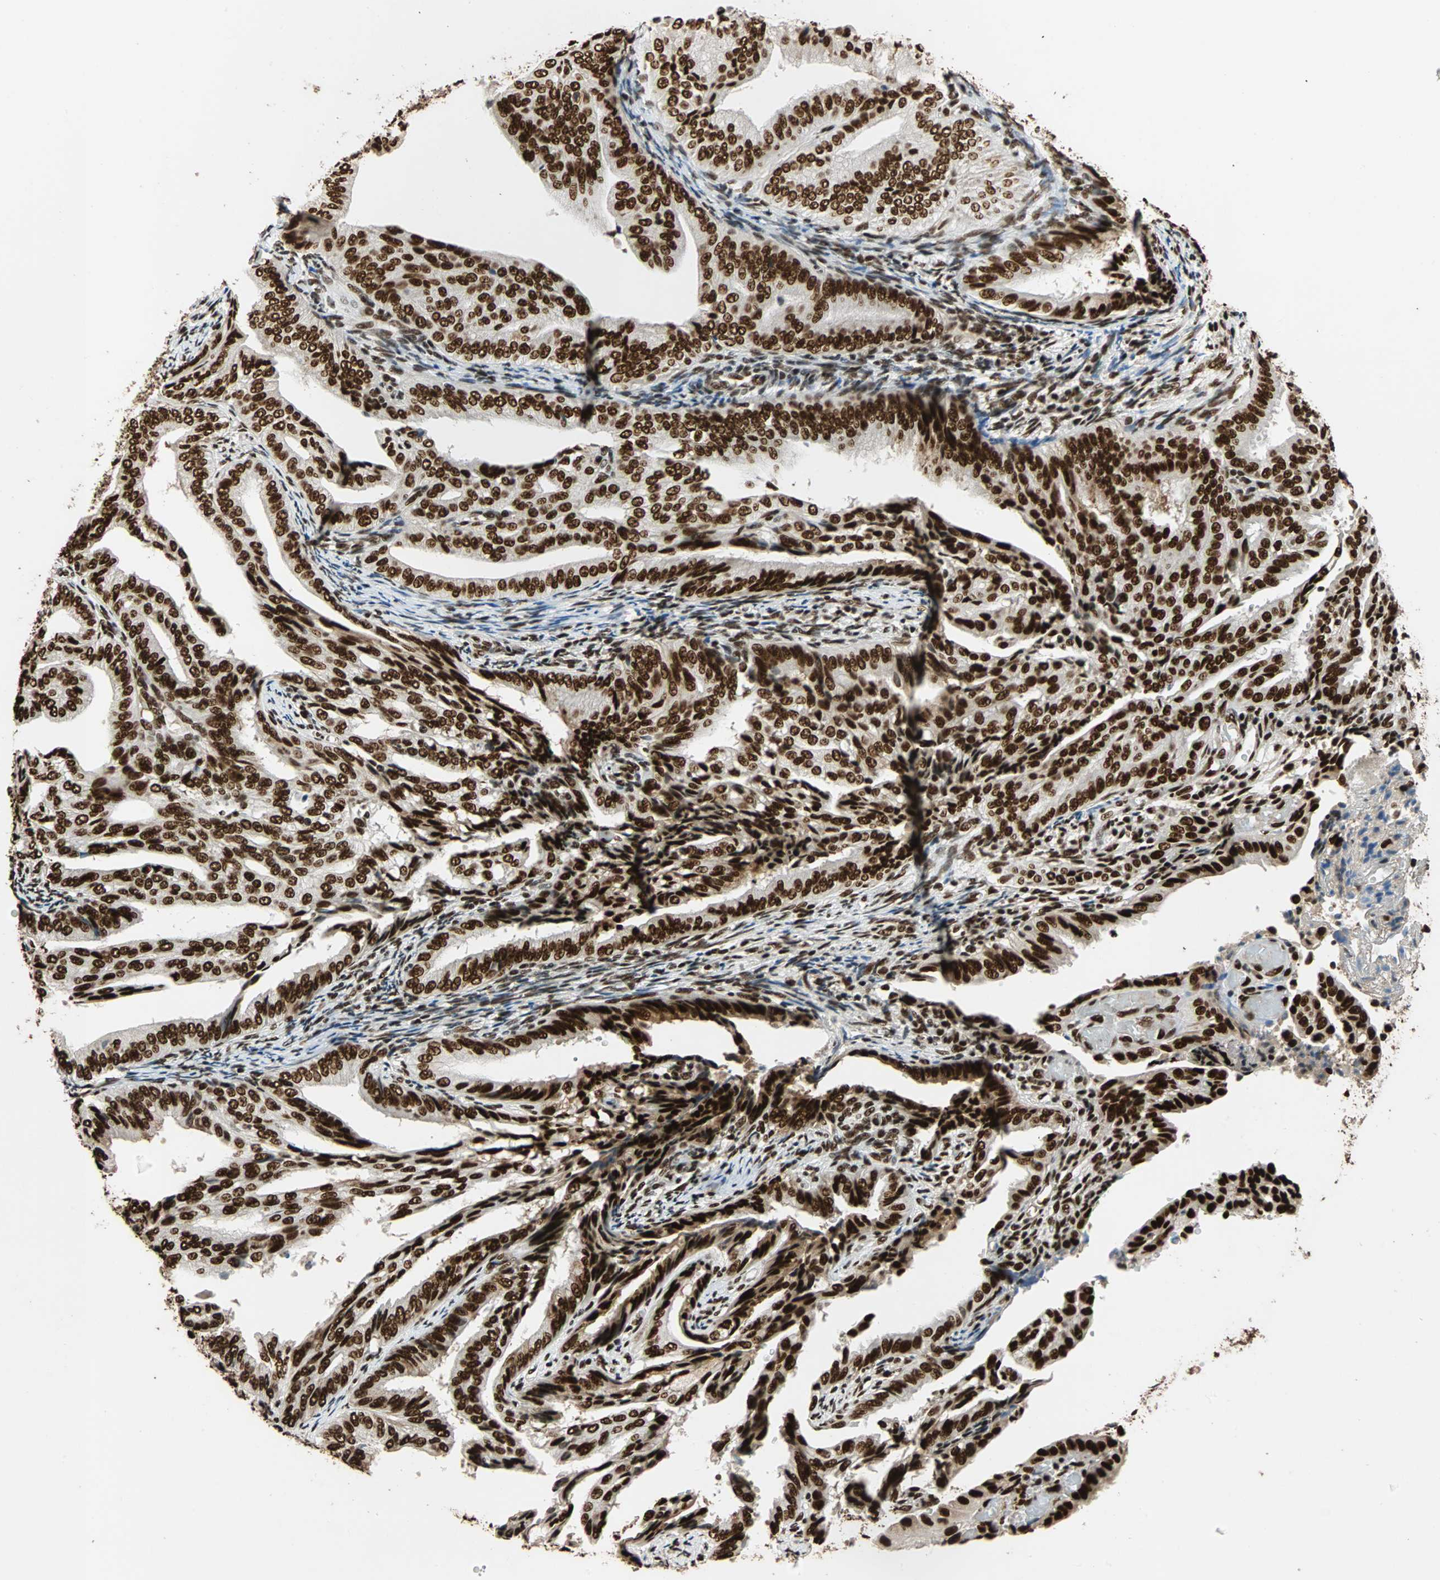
{"staining": {"intensity": "strong", "quantity": ">75%", "location": "nuclear"}, "tissue": "endometrial cancer", "cell_type": "Tumor cells", "image_type": "cancer", "snomed": [{"axis": "morphology", "description": "Adenocarcinoma, NOS"}, {"axis": "topography", "description": "Endometrium"}], "caption": "Human endometrial cancer (adenocarcinoma) stained with a brown dye demonstrates strong nuclear positive positivity in about >75% of tumor cells.", "gene": "ILF2", "patient": {"sex": "female", "age": 58}}